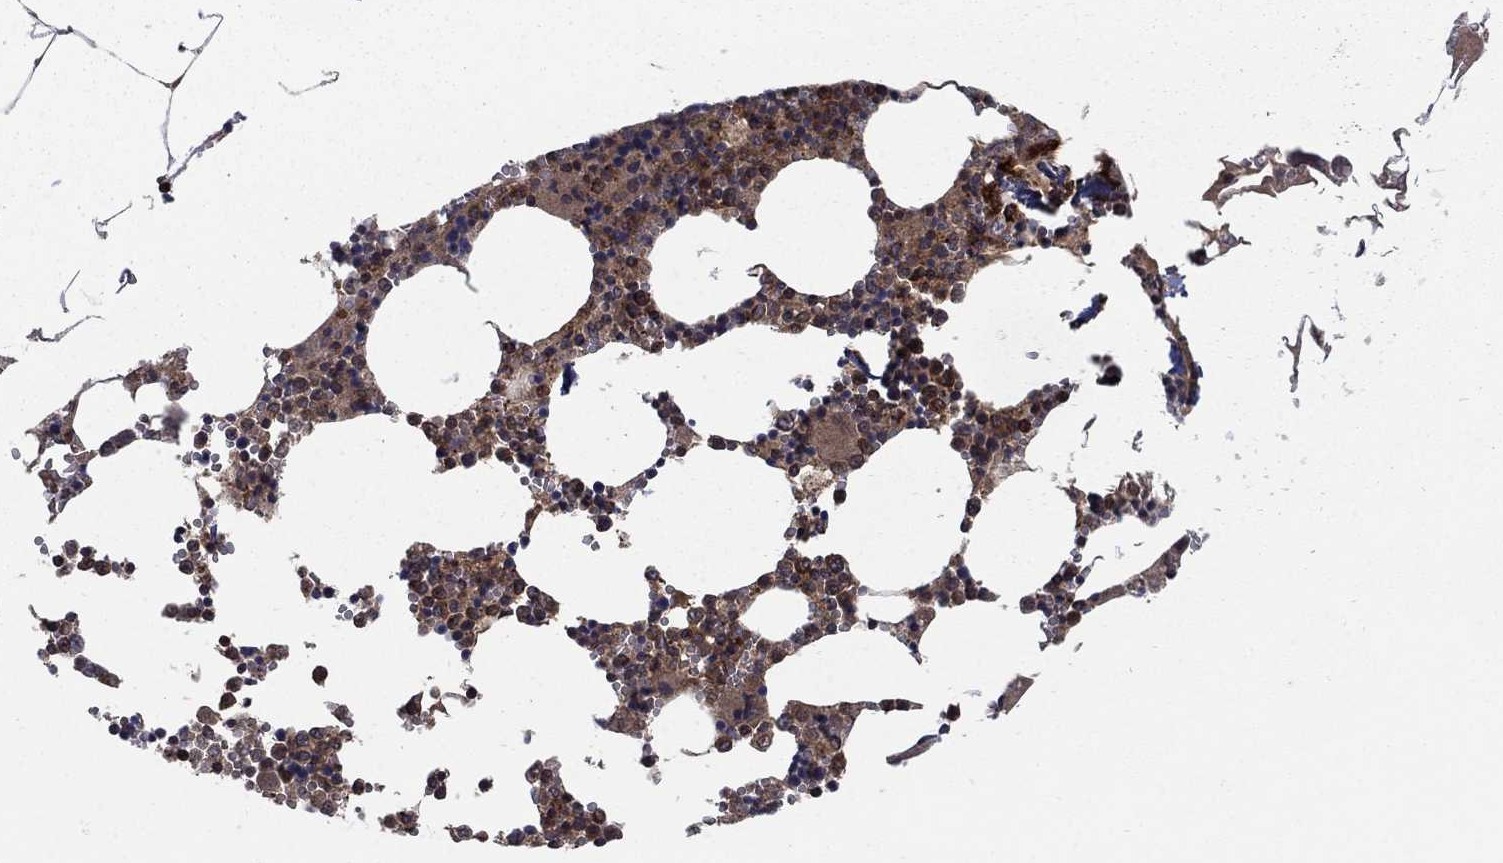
{"staining": {"intensity": "moderate", "quantity": ">75%", "location": "cytoplasmic/membranous"}, "tissue": "bone marrow", "cell_type": "Hematopoietic cells", "image_type": "normal", "snomed": [{"axis": "morphology", "description": "Normal tissue, NOS"}, {"axis": "topography", "description": "Bone marrow"}], "caption": "Bone marrow was stained to show a protein in brown. There is medium levels of moderate cytoplasmic/membranous staining in approximately >75% of hematopoietic cells. Using DAB (brown) and hematoxylin (blue) stains, captured at high magnification using brightfield microscopy.", "gene": "IFI35", "patient": {"sex": "male", "age": 54}}